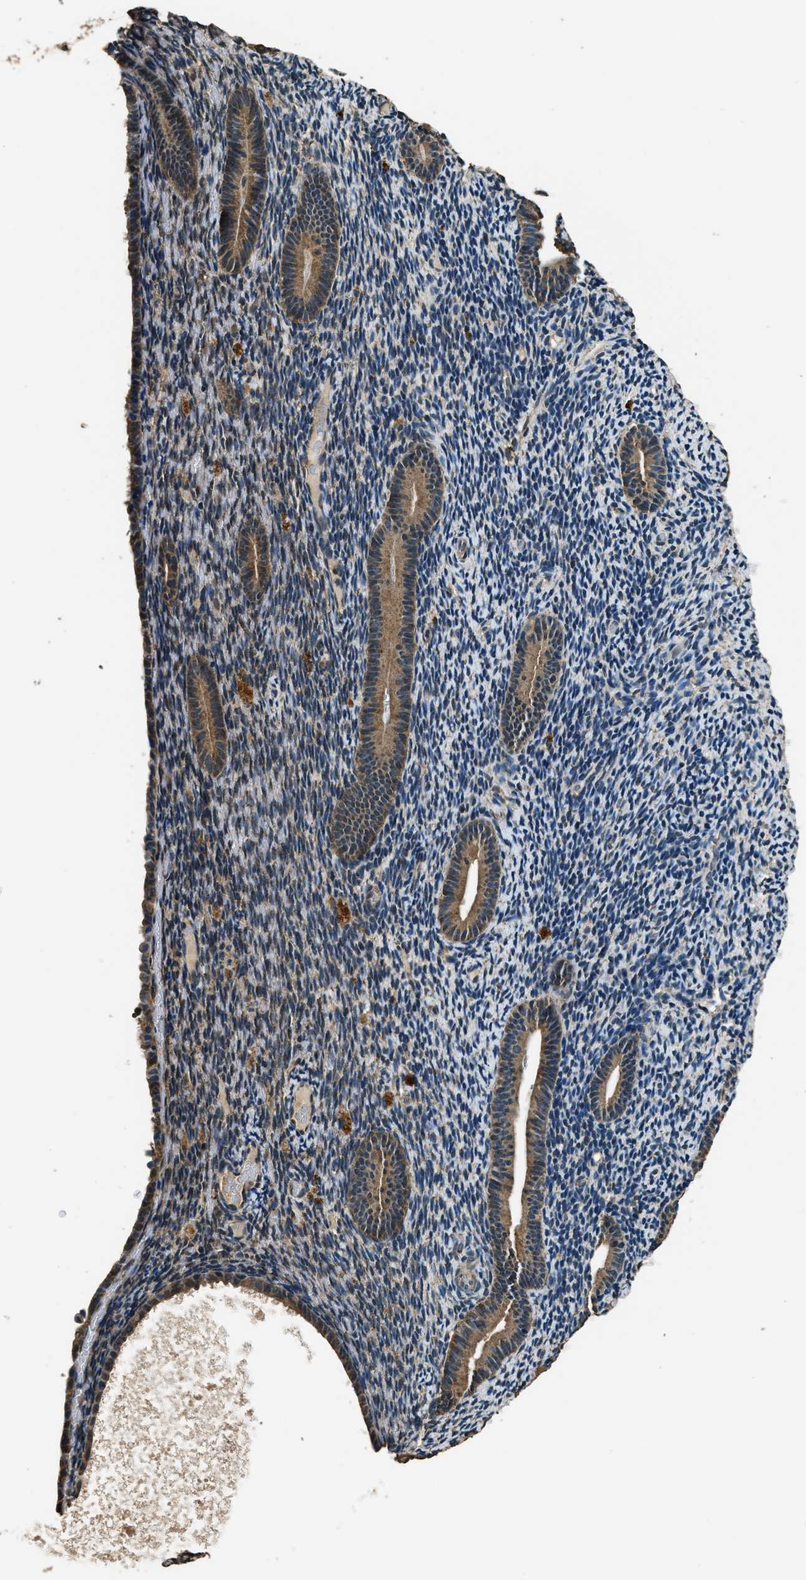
{"staining": {"intensity": "weak", "quantity": "<25%", "location": "cytoplasmic/membranous"}, "tissue": "endometrium", "cell_type": "Cells in endometrial stroma", "image_type": "normal", "snomed": [{"axis": "morphology", "description": "Normal tissue, NOS"}, {"axis": "topography", "description": "Endometrium"}], "caption": "High magnification brightfield microscopy of benign endometrium stained with DAB (3,3'-diaminobenzidine) (brown) and counterstained with hematoxylin (blue): cells in endometrial stroma show no significant positivity. (DAB (3,3'-diaminobenzidine) immunohistochemistry visualized using brightfield microscopy, high magnification).", "gene": "SALL3", "patient": {"sex": "female", "age": 51}}